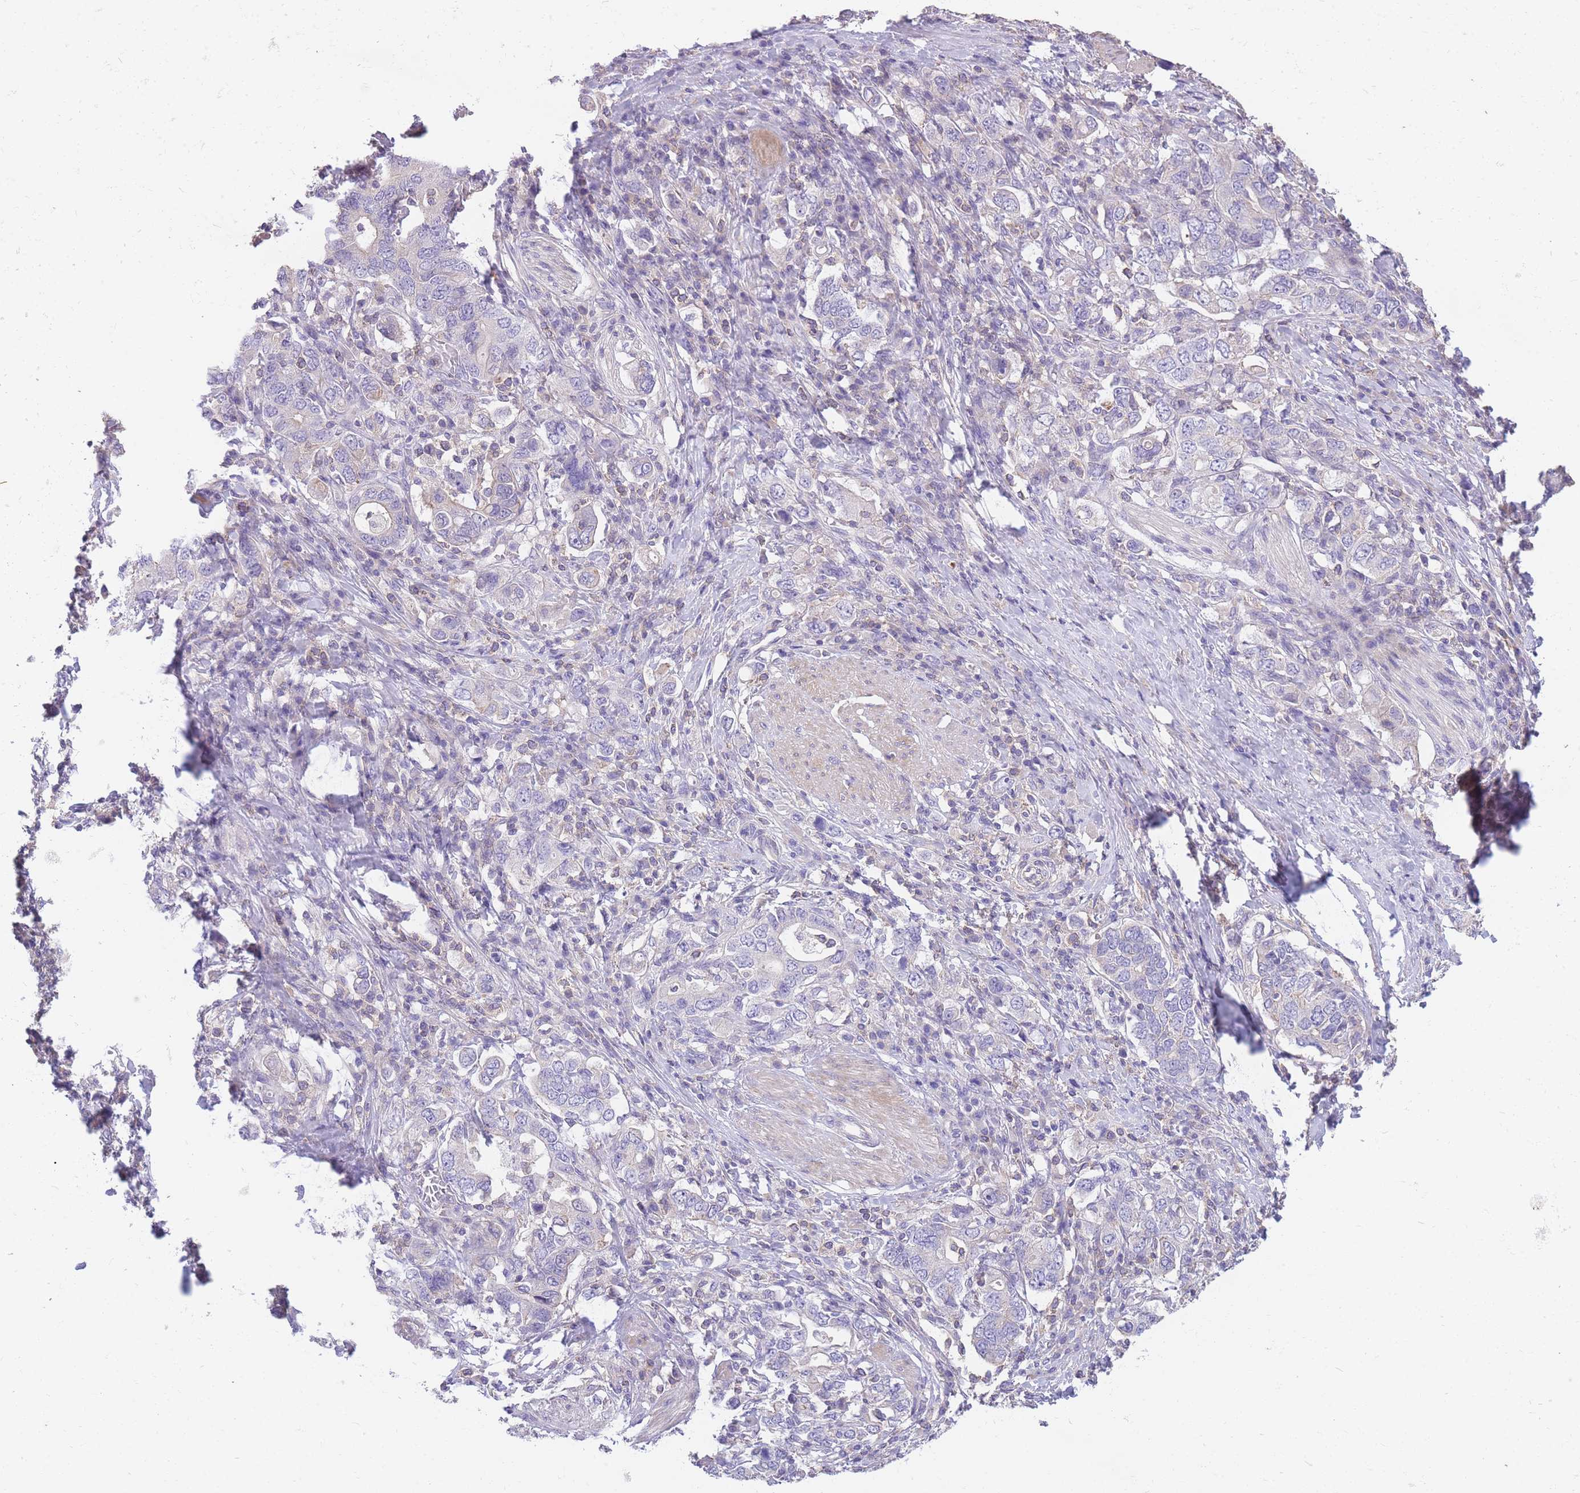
{"staining": {"intensity": "negative", "quantity": "none", "location": "none"}, "tissue": "stomach cancer", "cell_type": "Tumor cells", "image_type": "cancer", "snomed": [{"axis": "morphology", "description": "Adenocarcinoma, NOS"}, {"axis": "topography", "description": "Stomach, upper"}, {"axis": "topography", "description": "Stomach"}], "caption": "Tumor cells show no significant protein expression in stomach cancer (adenocarcinoma).", "gene": "OR5T1", "patient": {"sex": "male", "age": 62}}